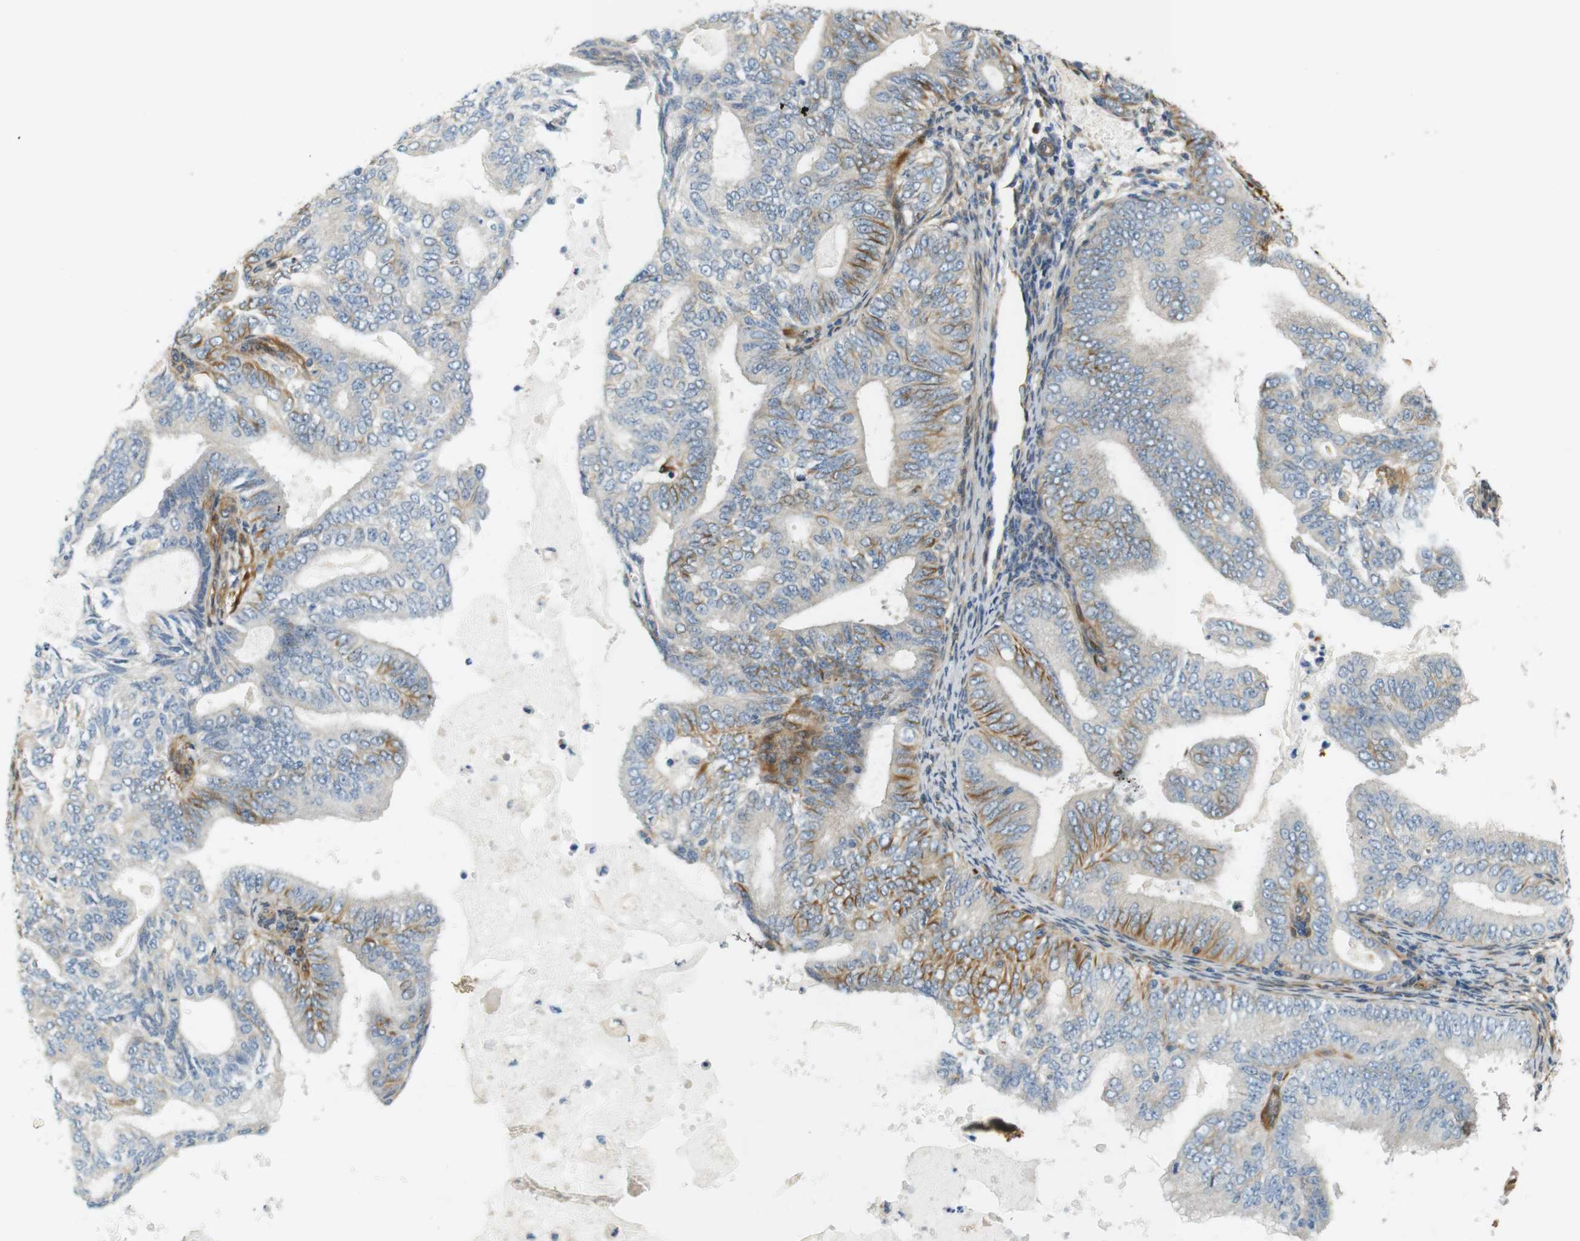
{"staining": {"intensity": "moderate", "quantity": "25%-75%", "location": "cytoplasmic/membranous"}, "tissue": "endometrial cancer", "cell_type": "Tumor cells", "image_type": "cancer", "snomed": [{"axis": "morphology", "description": "Adenocarcinoma, NOS"}, {"axis": "topography", "description": "Endometrium"}], "caption": "The immunohistochemical stain labels moderate cytoplasmic/membranous staining in tumor cells of endometrial adenocarcinoma tissue.", "gene": "CYTH3", "patient": {"sex": "female", "age": 58}}